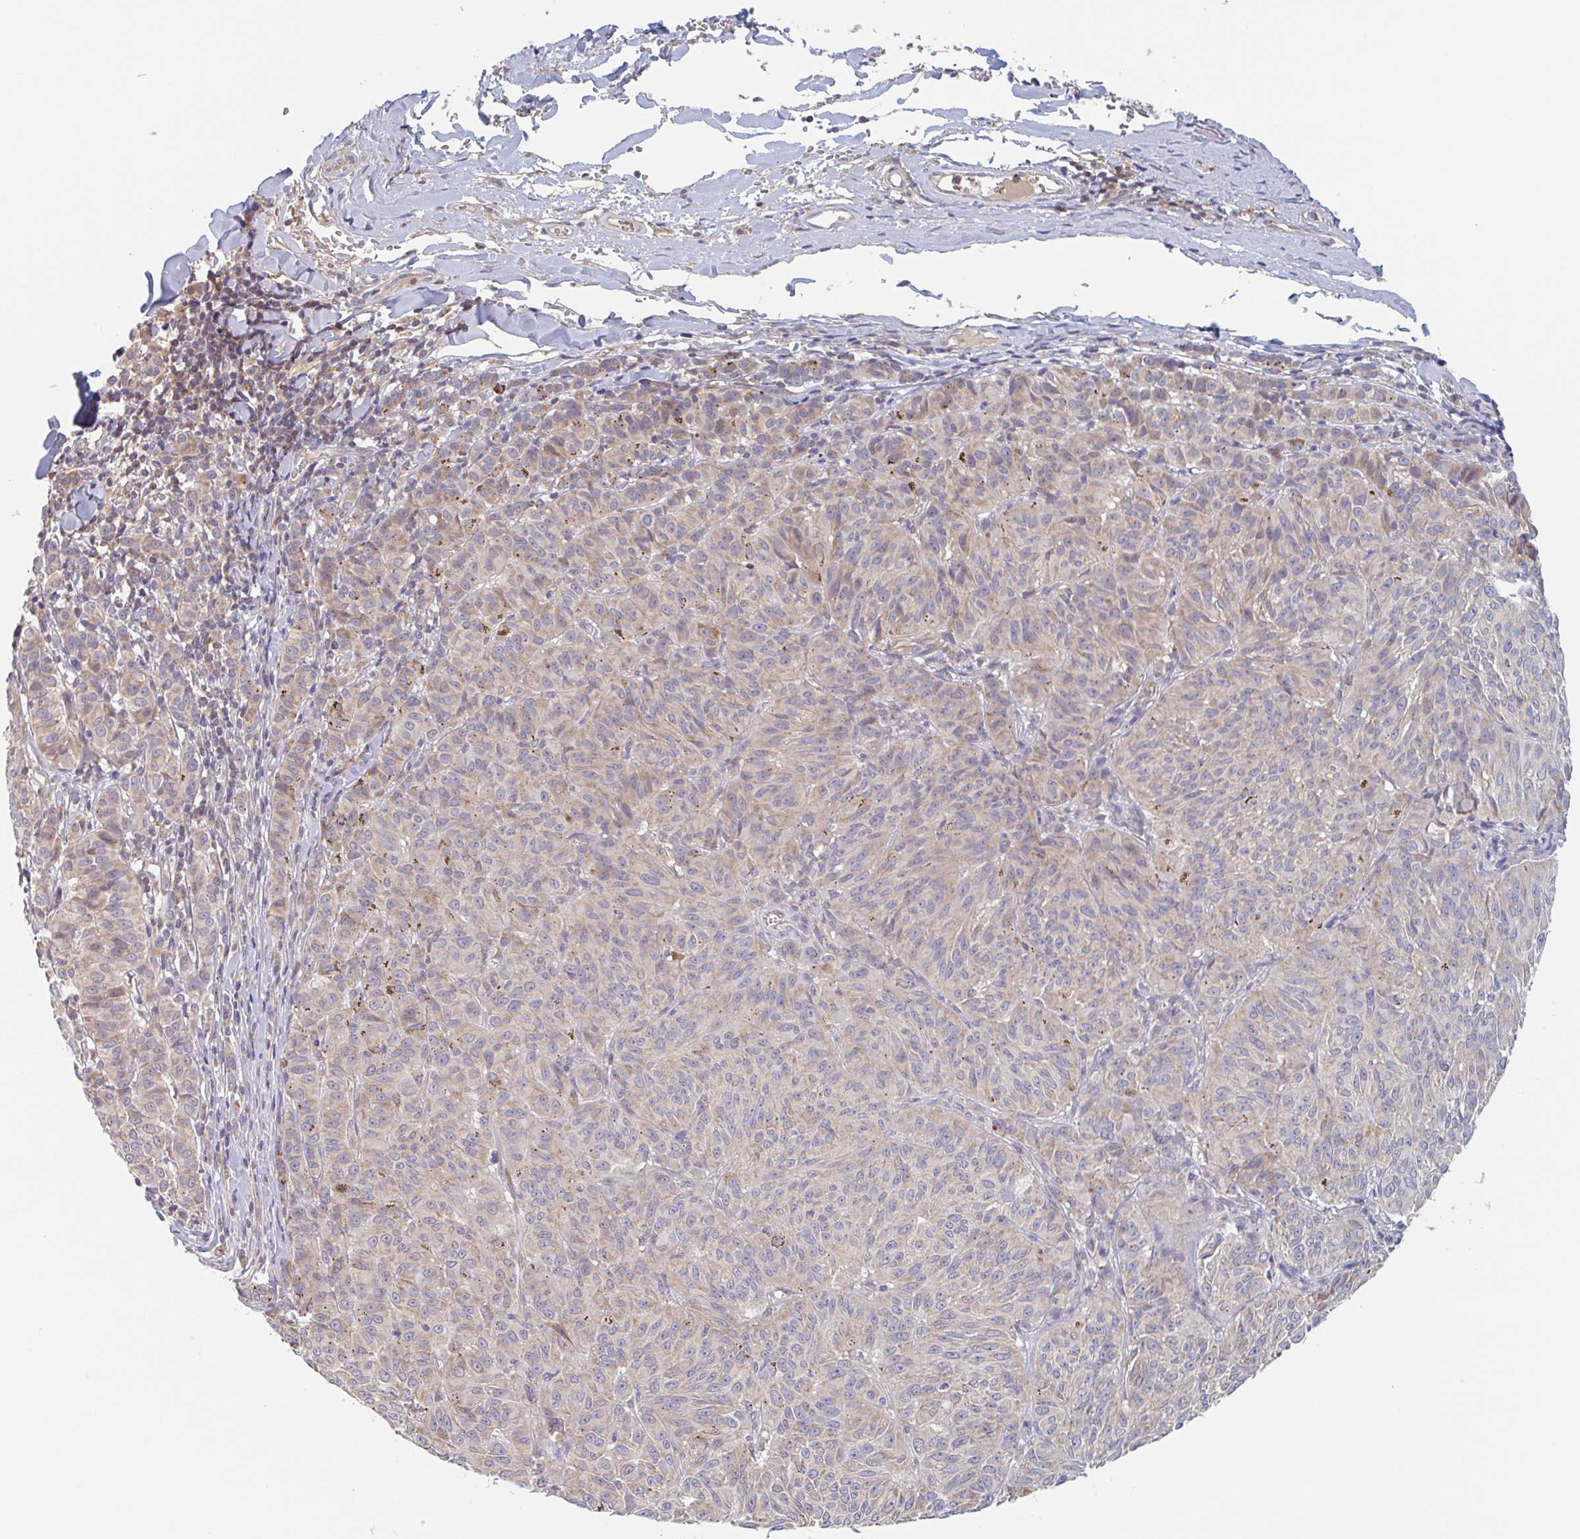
{"staining": {"intensity": "weak", "quantity": "<25%", "location": "cytoplasmic/membranous"}, "tissue": "melanoma", "cell_type": "Tumor cells", "image_type": "cancer", "snomed": [{"axis": "morphology", "description": "Malignant melanoma, NOS"}, {"axis": "topography", "description": "Skin"}], "caption": "DAB (3,3'-diaminobenzidine) immunohistochemical staining of human melanoma shows no significant positivity in tumor cells.", "gene": "SURF1", "patient": {"sex": "female", "age": 72}}